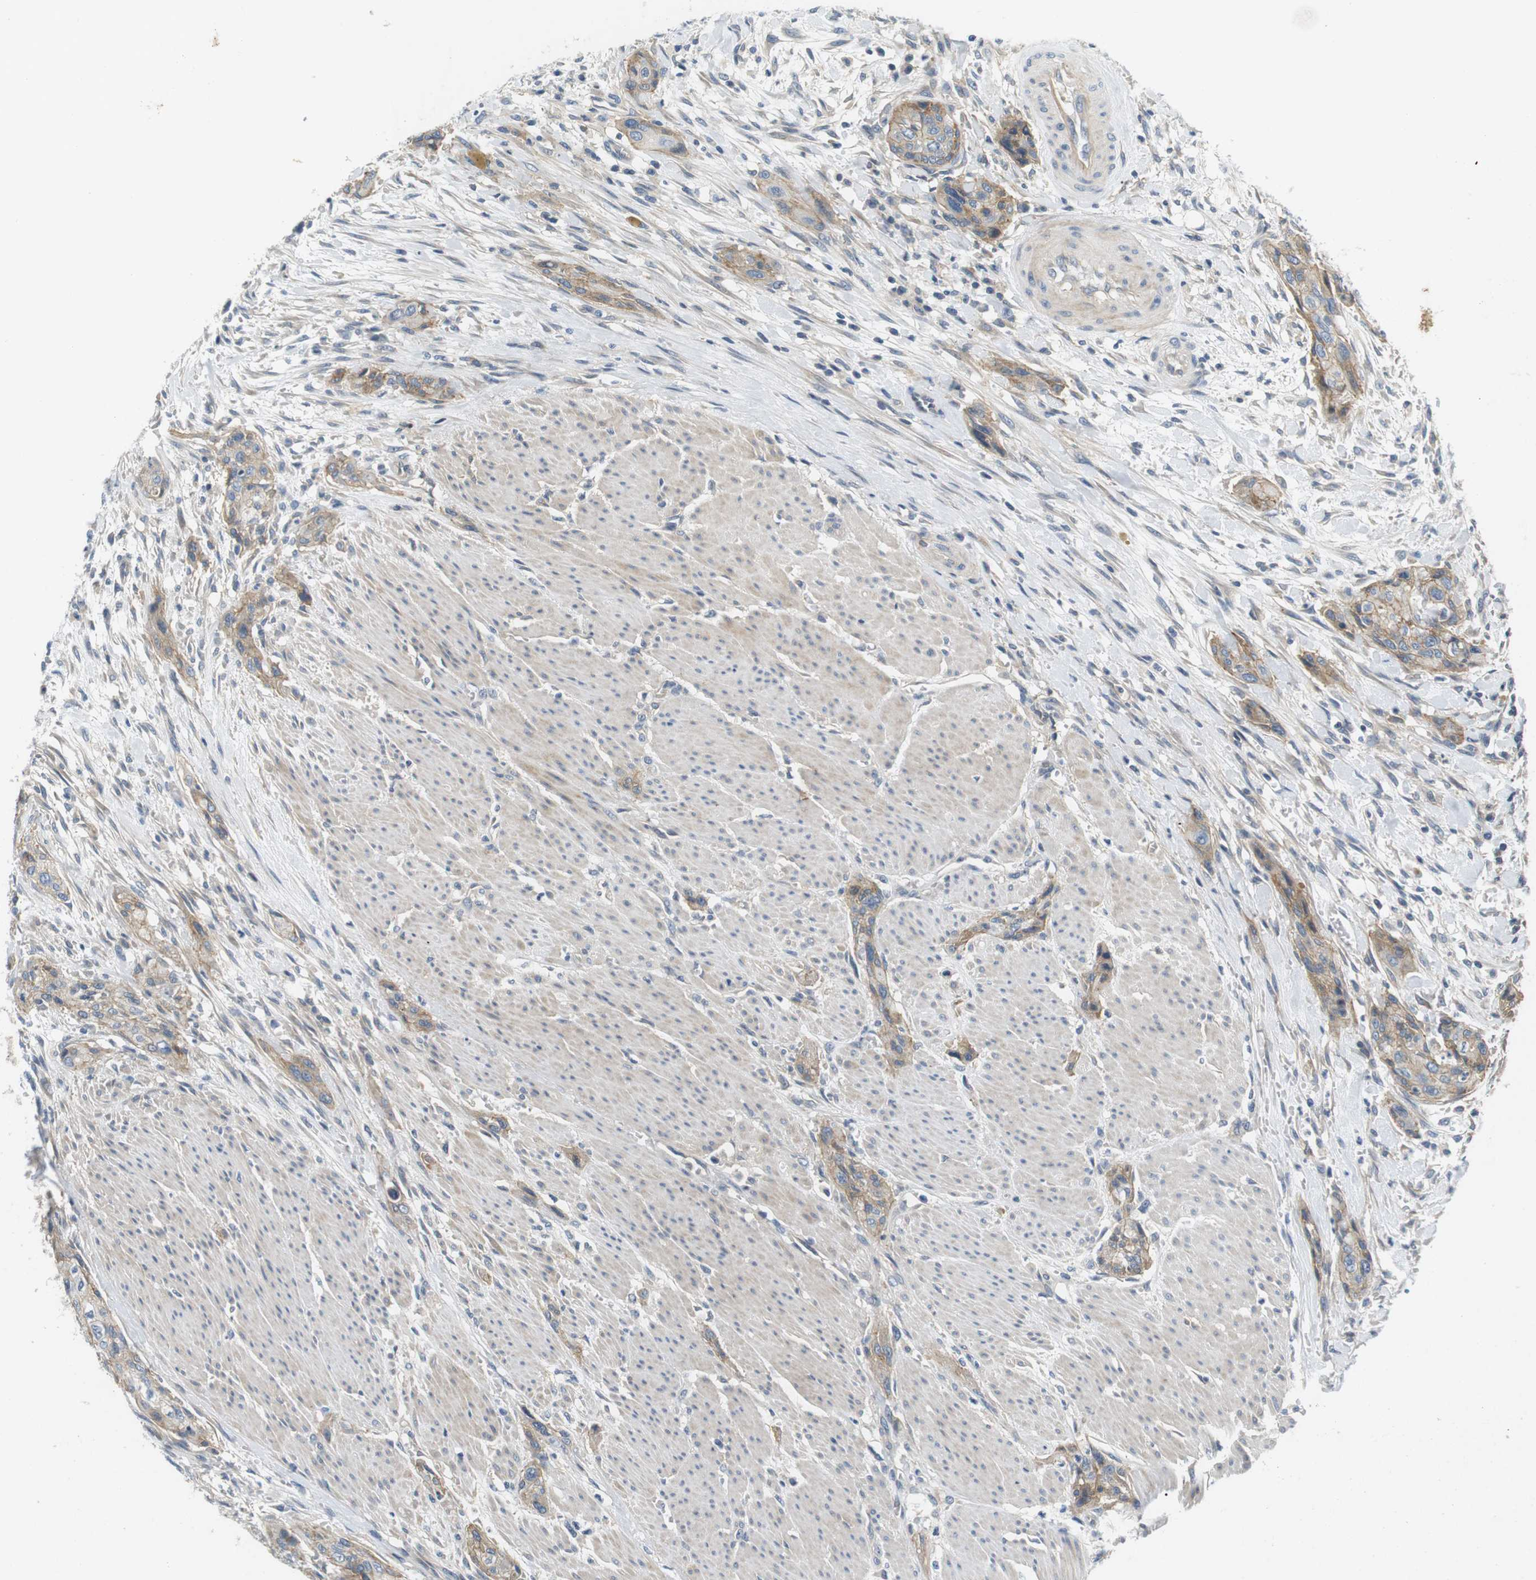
{"staining": {"intensity": "moderate", "quantity": "25%-75%", "location": "cytoplasmic/membranous"}, "tissue": "urothelial cancer", "cell_type": "Tumor cells", "image_type": "cancer", "snomed": [{"axis": "morphology", "description": "Urothelial carcinoma, High grade"}, {"axis": "topography", "description": "Urinary bladder"}], "caption": "Brown immunohistochemical staining in human urothelial carcinoma (high-grade) demonstrates moderate cytoplasmic/membranous positivity in approximately 25%-75% of tumor cells.", "gene": "SLC30A1", "patient": {"sex": "male", "age": 35}}